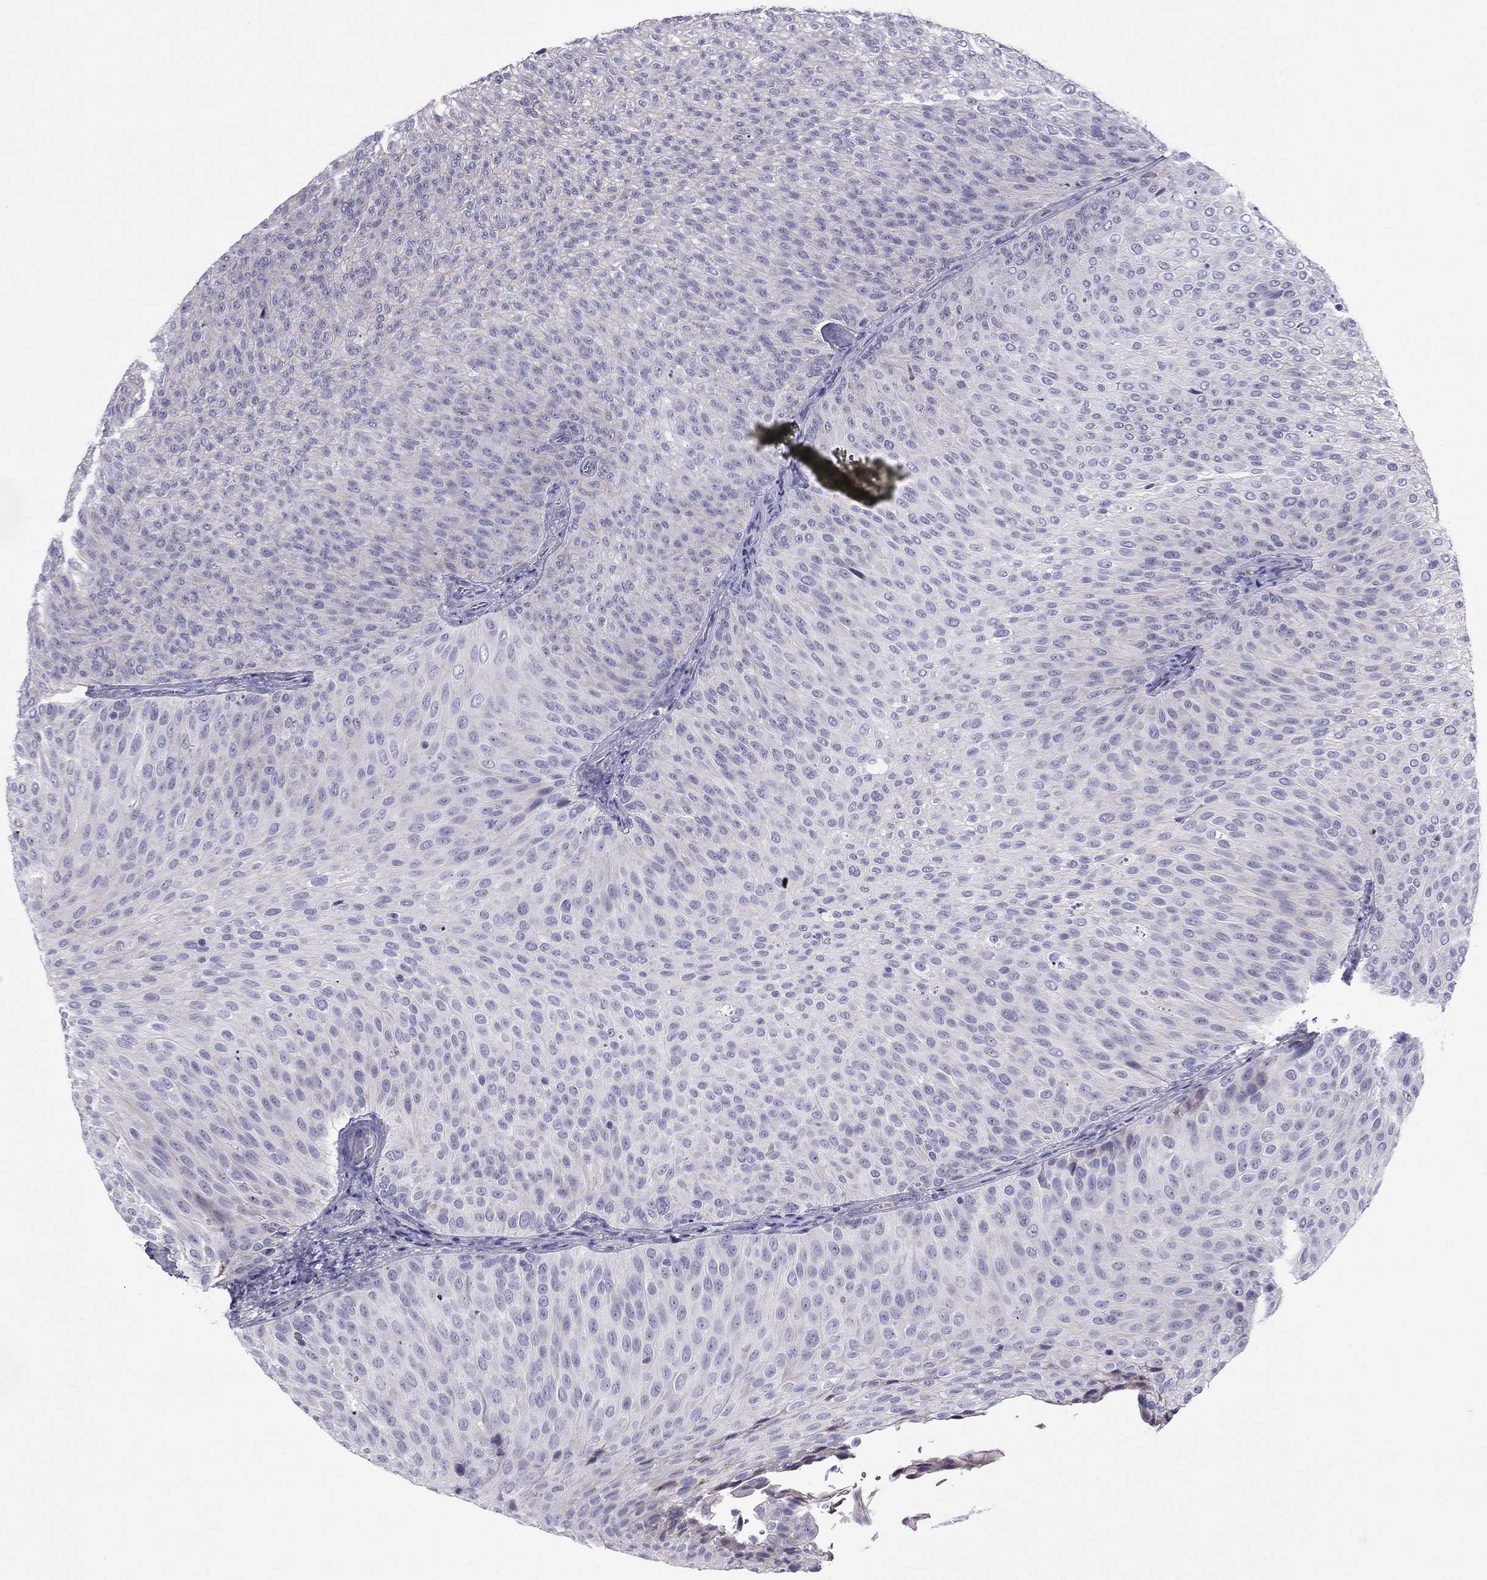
{"staining": {"intensity": "negative", "quantity": "none", "location": "none"}, "tissue": "urothelial cancer", "cell_type": "Tumor cells", "image_type": "cancer", "snomed": [{"axis": "morphology", "description": "Urothelial carcinoma, Low grade"}, {"axis": "topography", "description": "Urinary bladder"}], "caption": "An IHC histopathology image of low-grade urothelial carcinoma is shown. There is no staining in tumor cells of low-grade urothelial carcinoma. The staining is performed using DAB (3,3'-diaminobenzidine) brown chromogen with nuclei counter-stained in using hematoxylin.", "gene": "TBC1D21", "patient": {"sex": "male", "age": 78}}